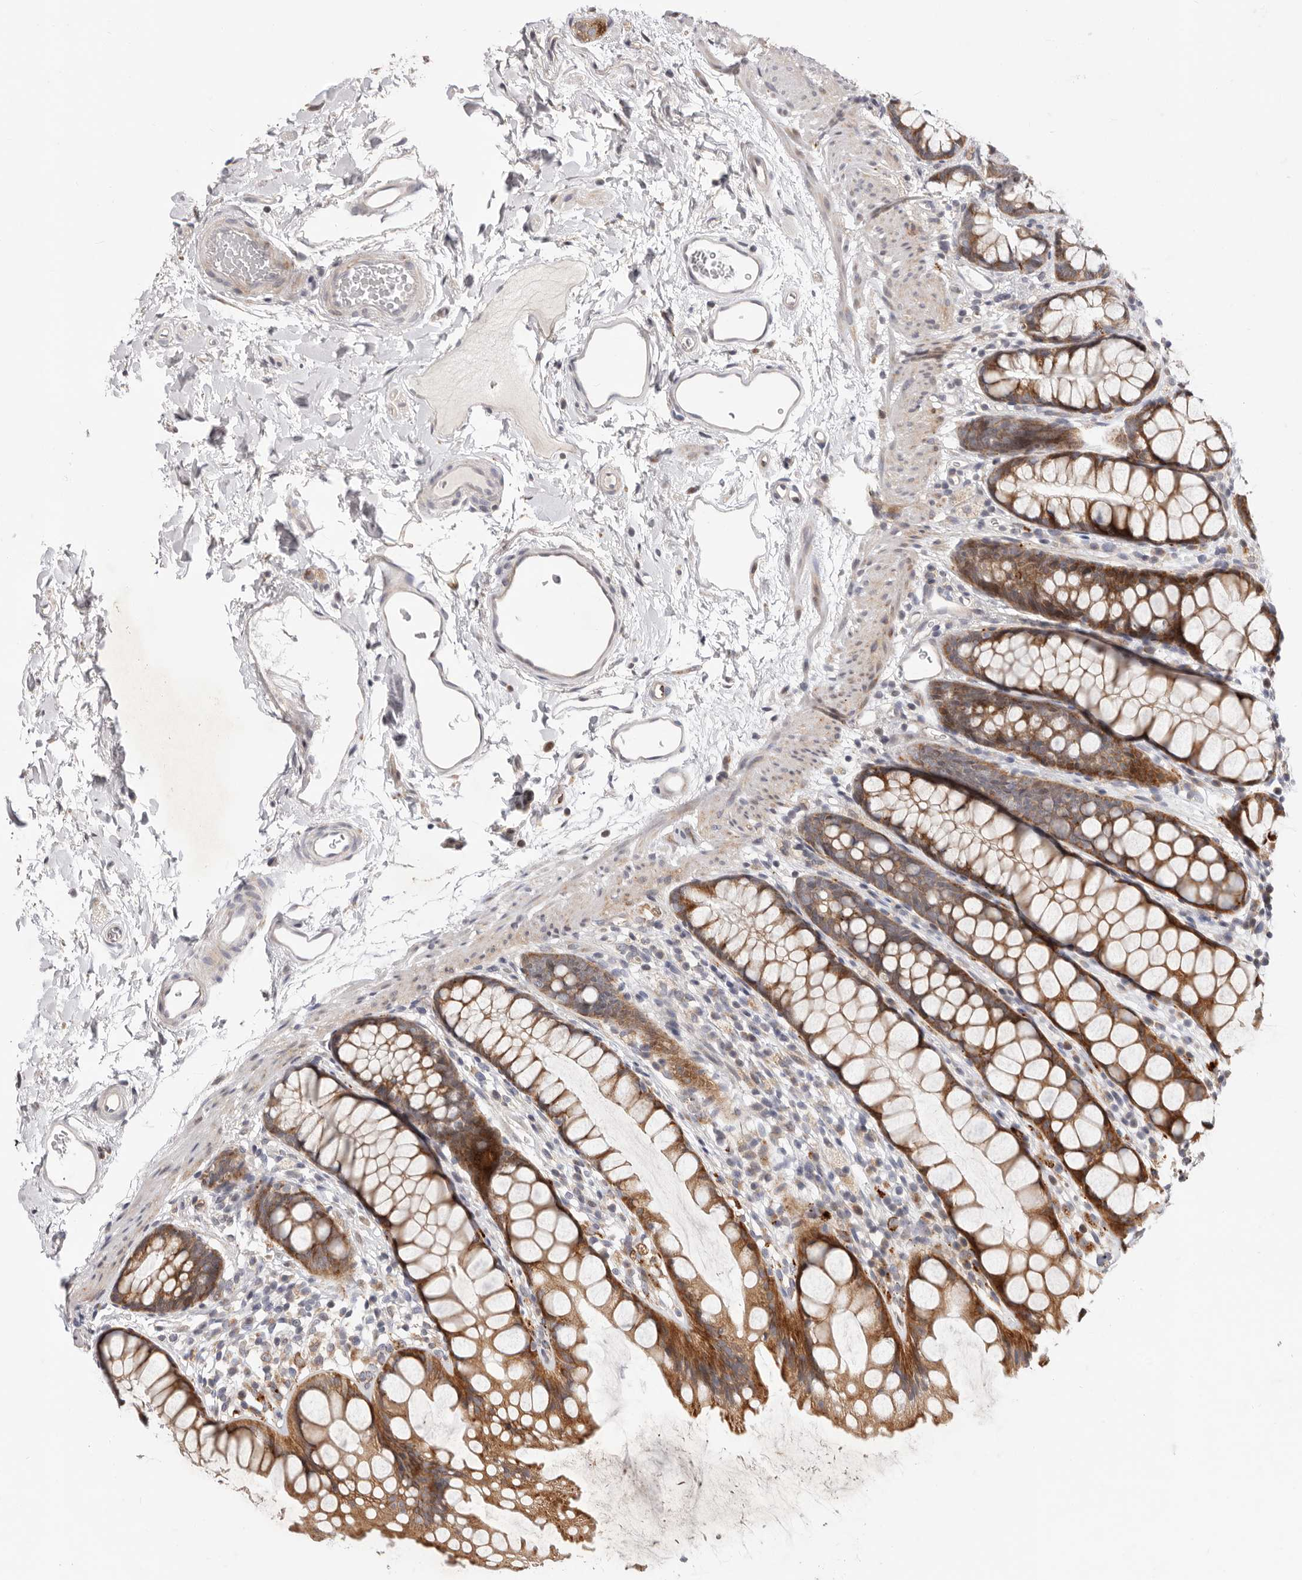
{"staining": {"intensity": "strong", "quantity": ">75%", "location": "cytoplasmic/membranous"}, "tissue": "rectum", "cell_type": "Glandular cells", "image_type": "normal", "snomed": [{"axis": "morphology", "description": "Normal tissue, NOS"}, {"axis": "topography", "description": "Rectum"}], "caption": "Glandular cells show high levels of strong cytoplasmic/membranous staining in about >75% of cells in unremarkable rectum. The staining was performed using DAB (3,3'-diaminobenzidine) to visualize the protein expression in brown, while the nuclei were stained in blue with hematoxylin (Magnification: 20x).", "gene": "TOR3A", "patient": {"sex": "female", "age": 65}}